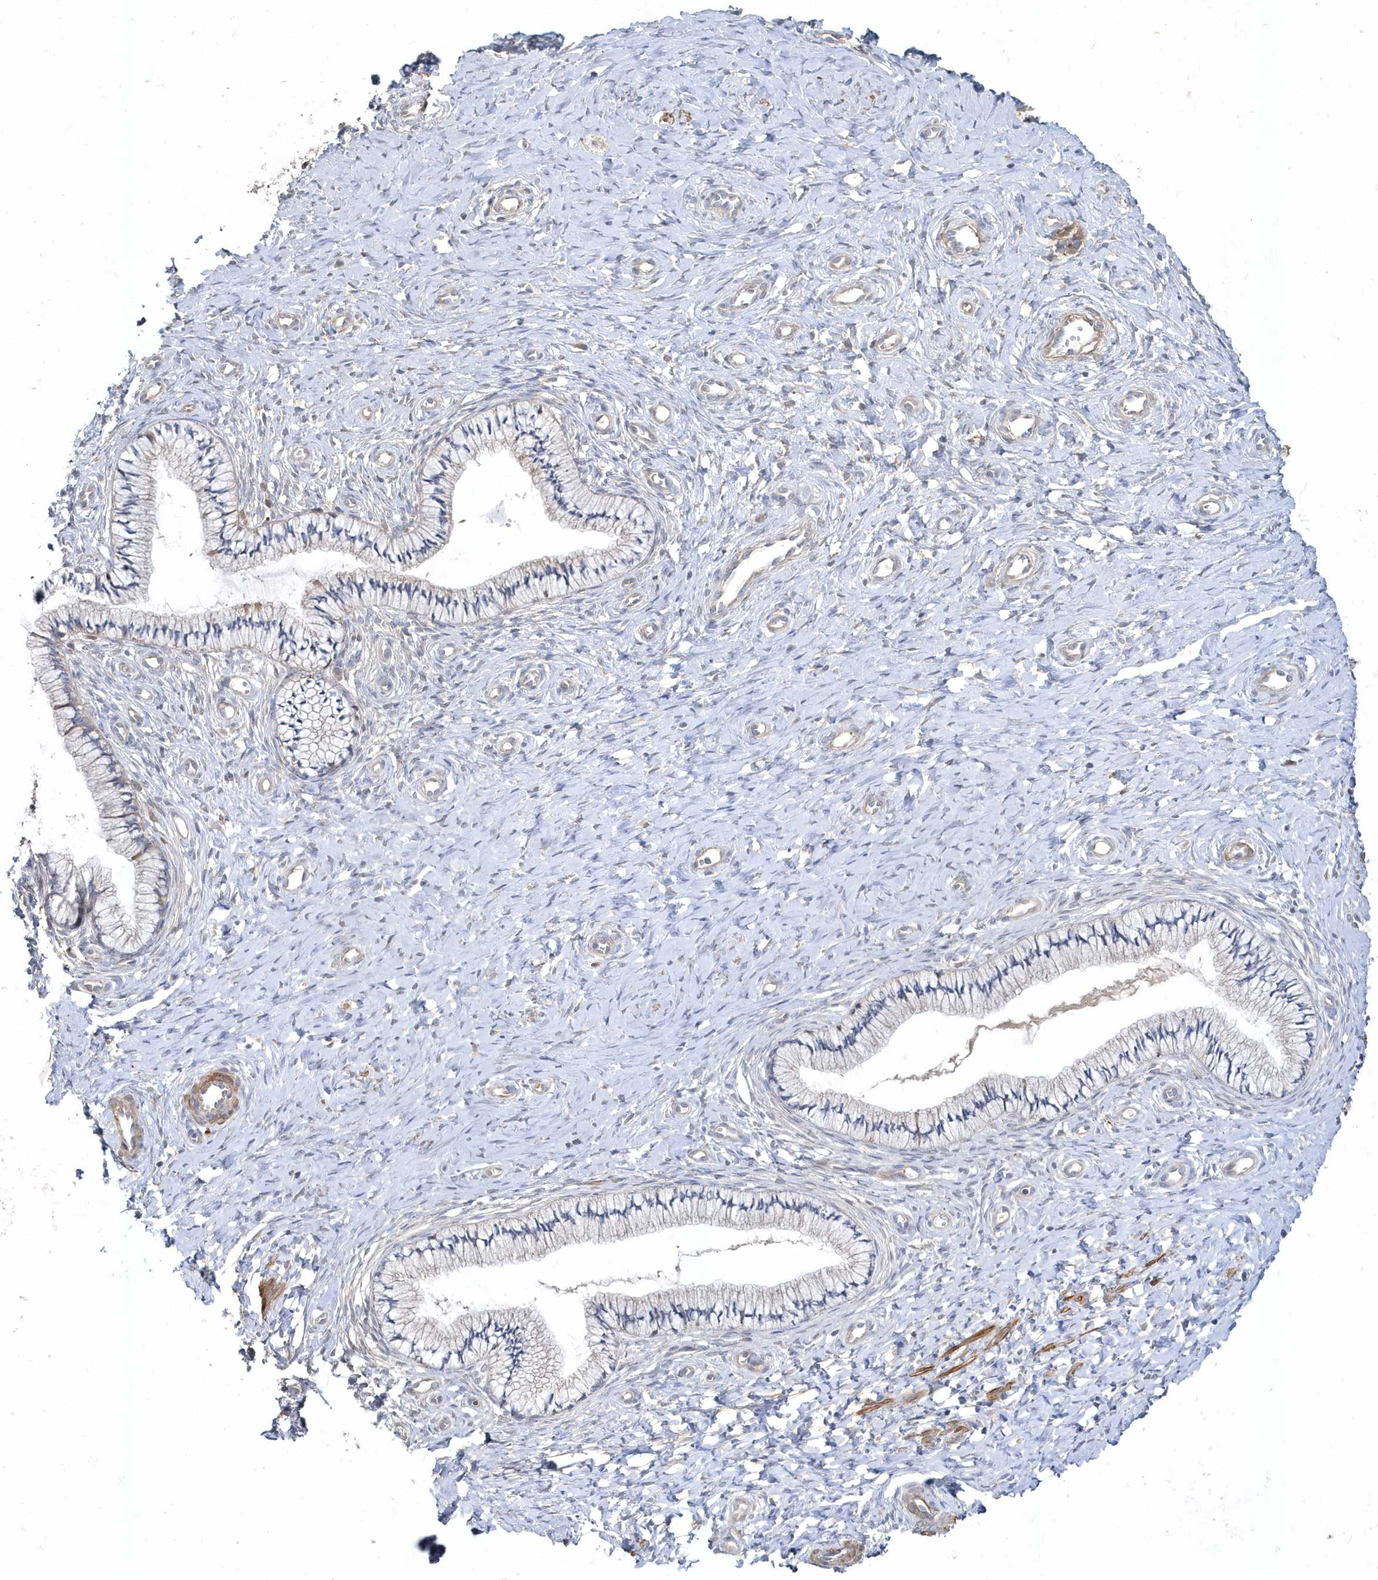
{"staining": {"intensity": "moderate", "quantity": "25%-75%", "location": "cytoplasmic/membranous"}, "tissue": "cervix", "cell_type": "Glandular cells", "image_type": "normal", "snomed": [{"axis": "morphology", "description": "Normal tissue, NOS"}, {"axis": "topography", "description": "Cervix"}], "caption": "Protein analysis of unremarkable cervix demonstrates moderate cytoplasmic/membranous expression in approximately 25%-75% of glandular cells.", "gene": "LEXM", "patient": {"sex": "female", "age": 36}}